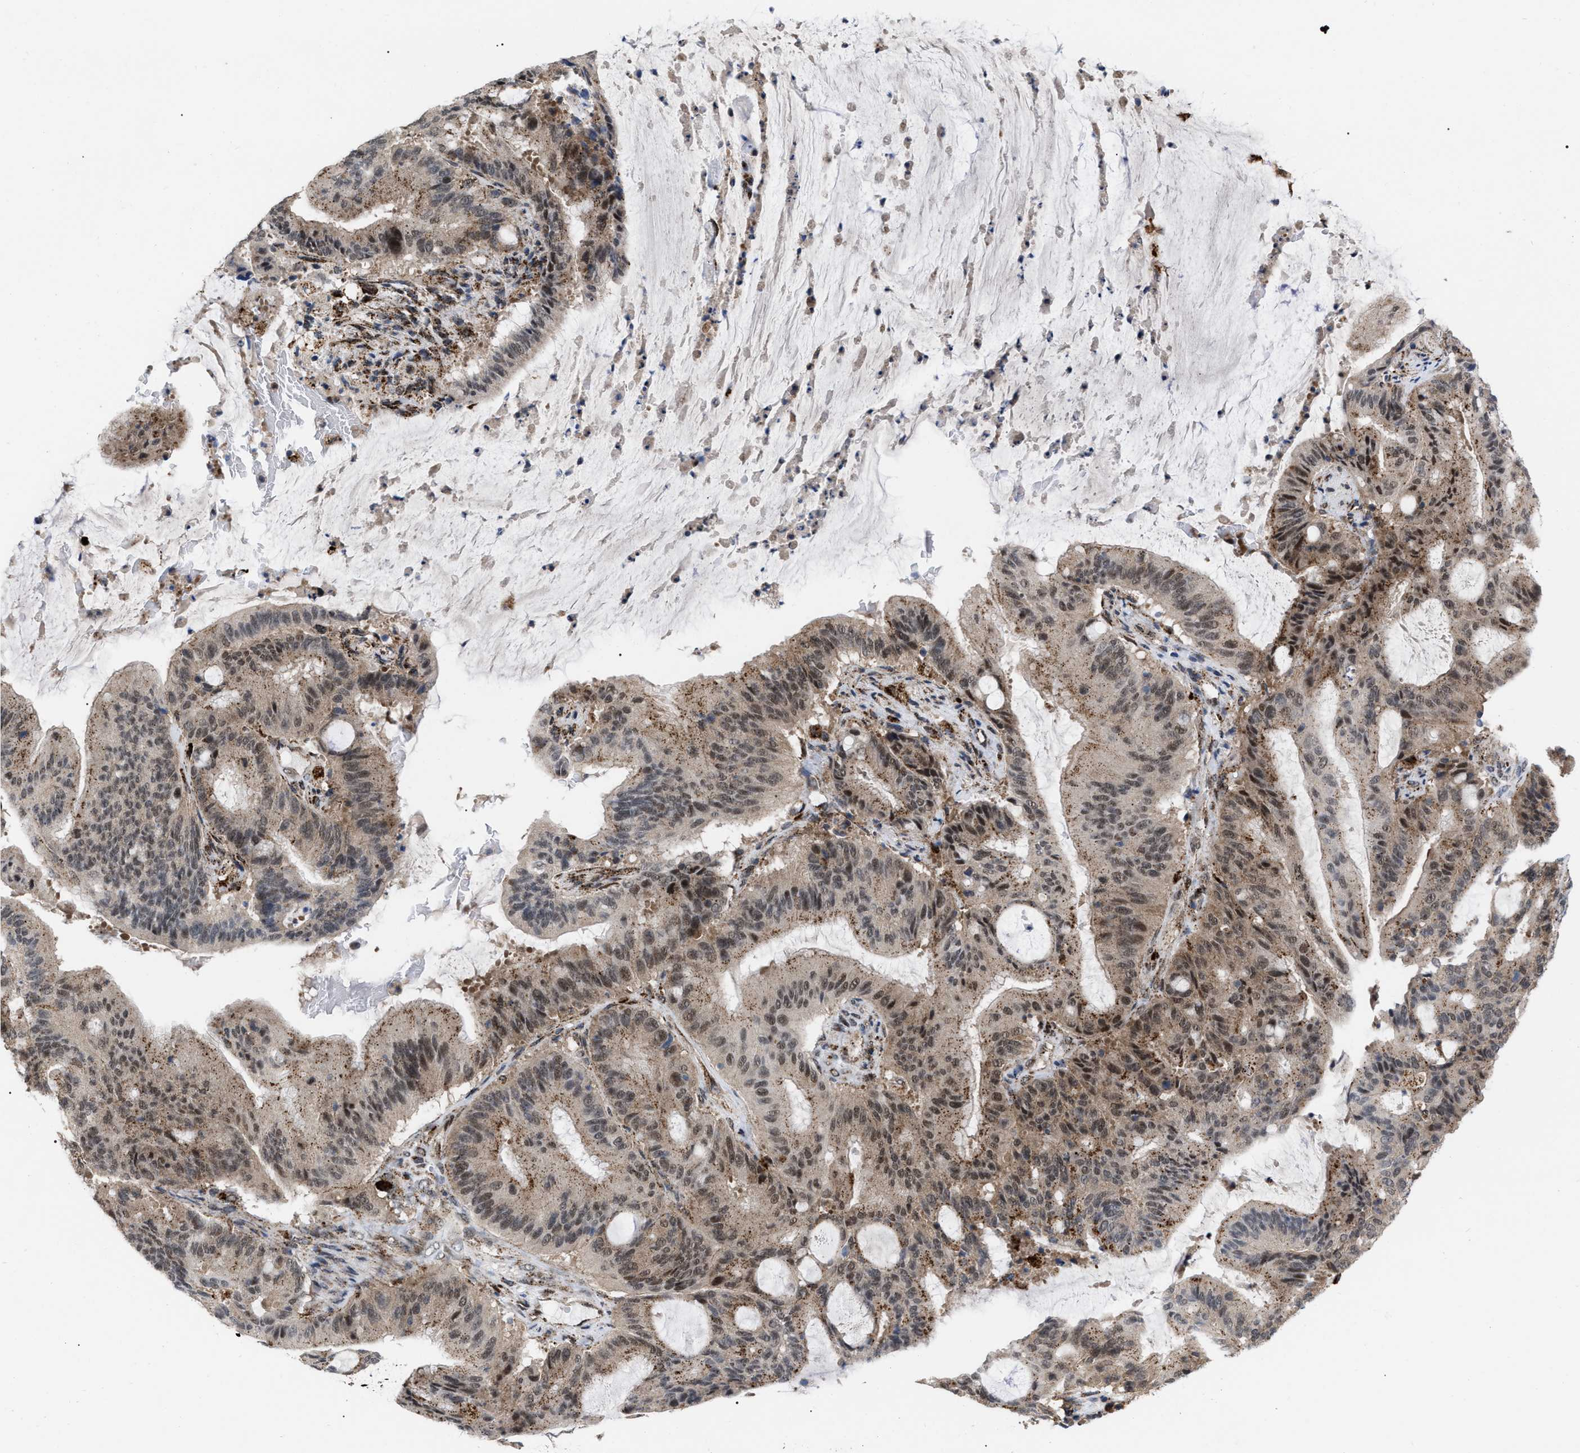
{"staining": {"intensity": "moderate", "quantity": "25%-75%", "location": "cytoplasmic/membranous,nuclear"}, "tissue": "liver cancer", "cell_type": "Tumor cells", "image_type": "cancer", "snomed": [{"axis": "morphology", "description": "Normal tissue, NOS"}, {"axis": "morphology", "description": "Cholangiocarcinoma"}, {"axis": "topography", "description": "Liver"}, {"axis": "topography", "description": "Peripheral nerve tissue"}], "caption": "Immunohistochemistry (IHC) (DAB) staining of human liver cancer reveals moderate cytoplasmic/membranous and nuclear protein positivity in about 25%-75% of tumor cells.", "gene": "UPF1", "patient": {"sex": "female", "age": 73}}